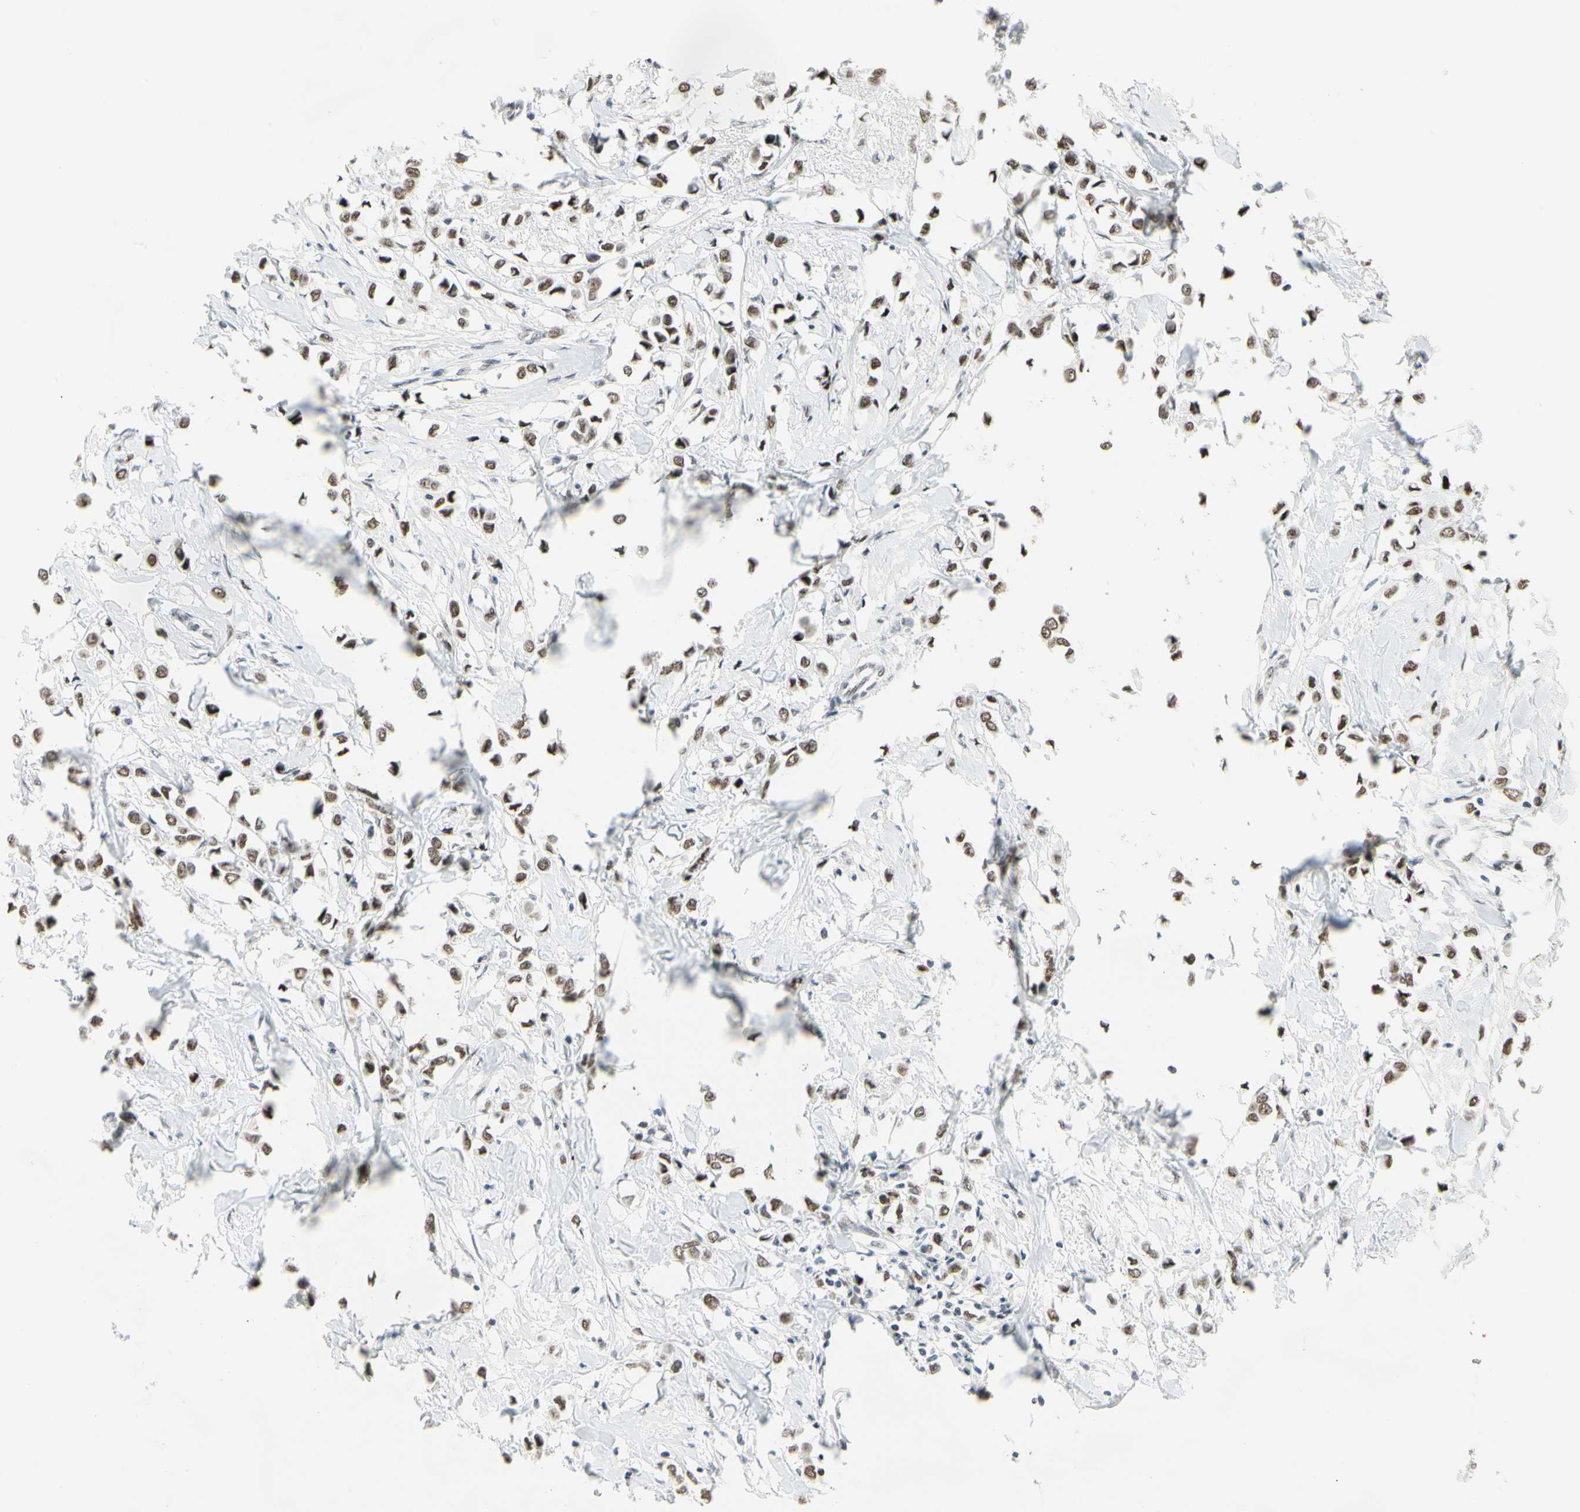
{"staining": {"intensity": "moderate", "quantity": ">75%", "location": "nuclear"}, "tissue": "breast cancer", "cell_type": "Tumor cells", "image_type": "cancer", "snomed": [{"axis": "morphology", "description": "Lobular carcinoma"}, {"axis": "topography", "description": "Breast"}], "caption": "Immunohistochemical staining of human breast lobular carcinoma demonstrates moderate nuclear protein expression in about >75% of tumor cells. The protein is stained brown, and the nuclei are stained in blue (DAB (3,3'-diaminobenzidine) IHC with brightfield microscopy, high magnification).", "gene": "ZSCAN16", "patient": {"sex": "female", "age": 51}}